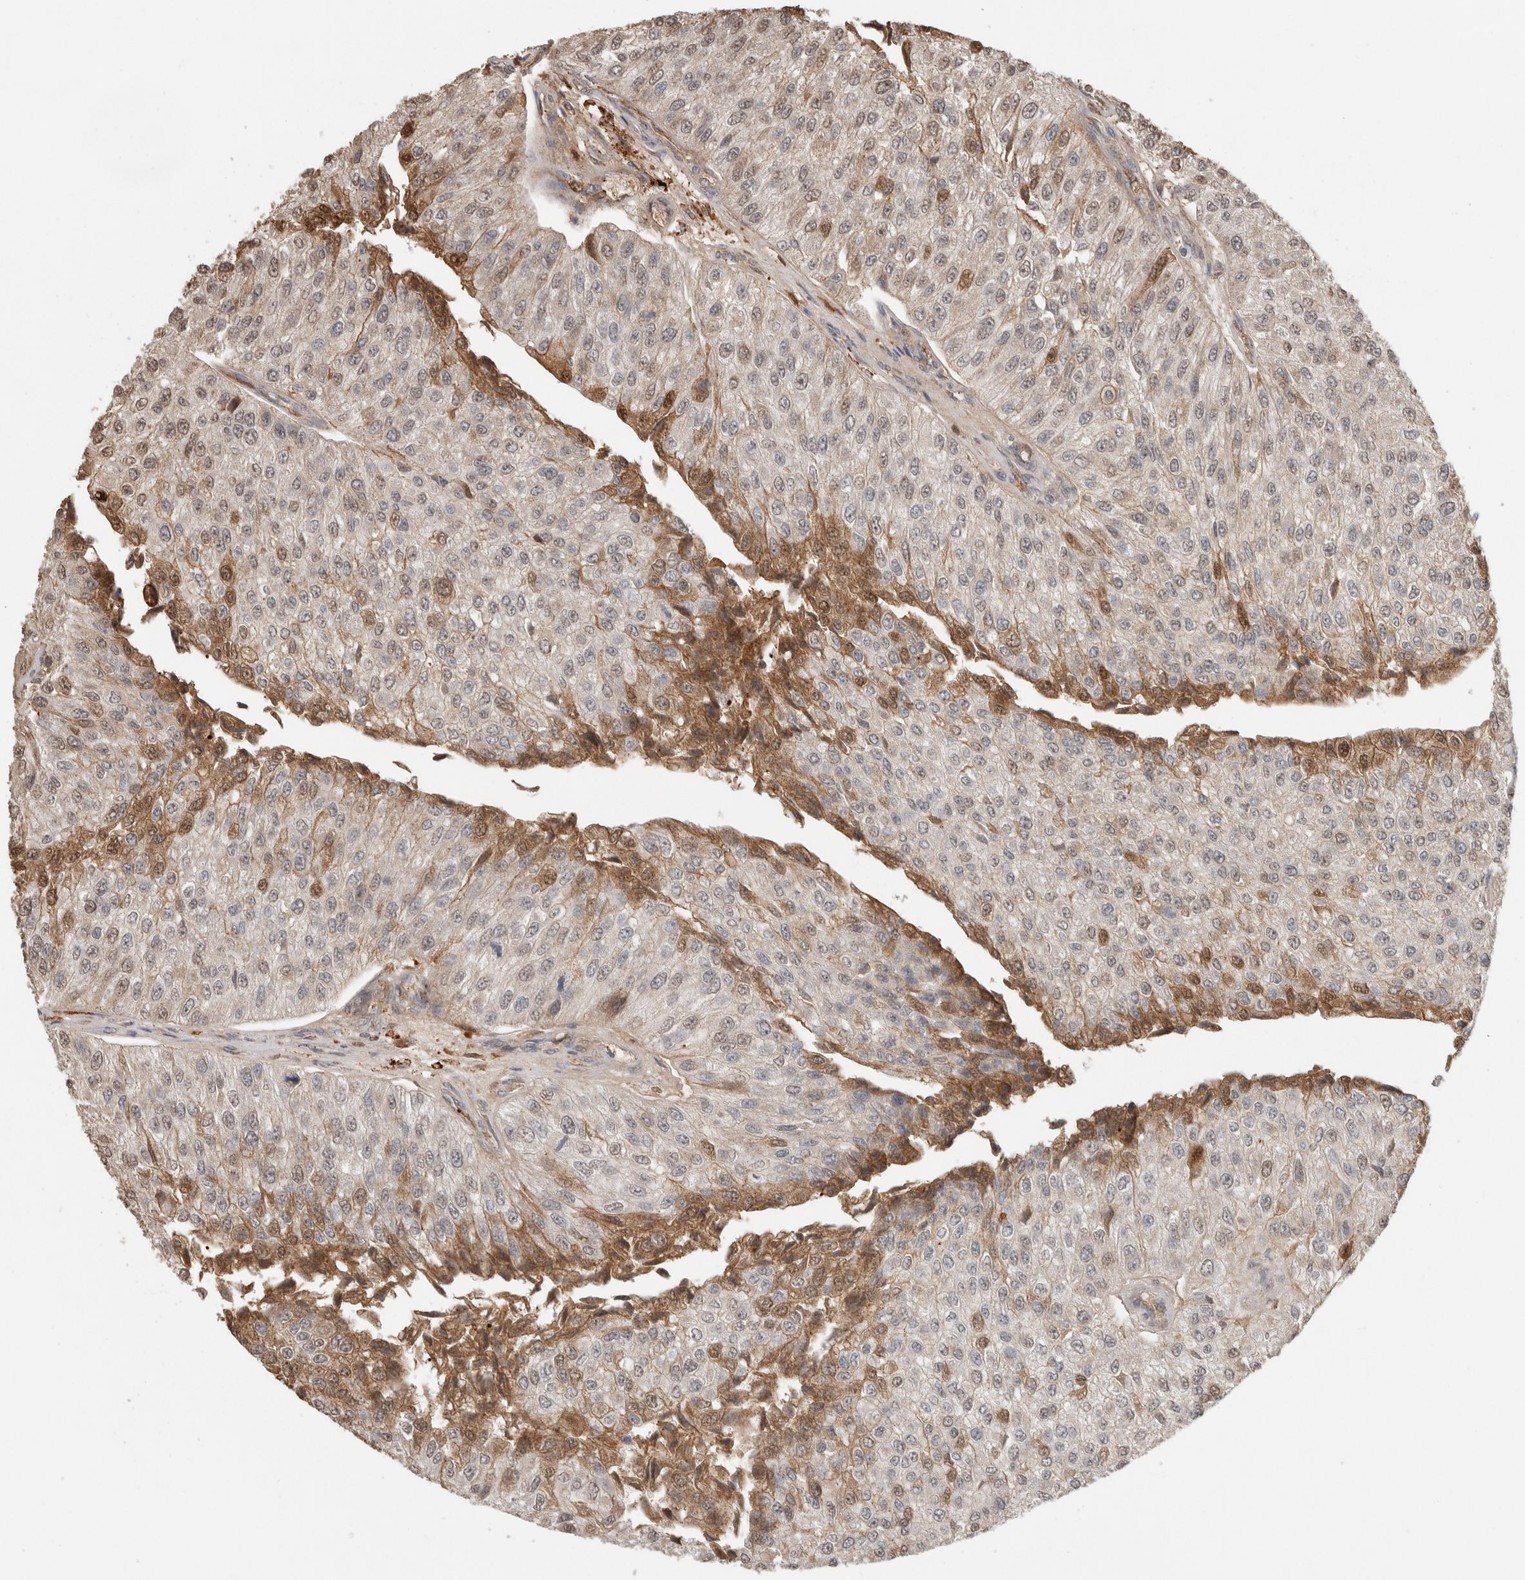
{"staining": {"intensity": "negative", "quantity": "none", "location": "none"}, "tissue": "urothelial cancer", "cell_type": "Tumor cells", "image_type": "cancer", "snomed": [{"axis": "morphology", "description": "Urothelial carcinoma, High grade"}, {"axis": "topography", "description": "Kidney"}, {"axis": "topography", "description": "Urinary bladder"}], "caption": "Urothelial cancer stained for a protein using immunohistochemistry exhibits no positivity tumor cells.", "gene": "FAM3A", "patient": {"sex": "male", "age": 77}}